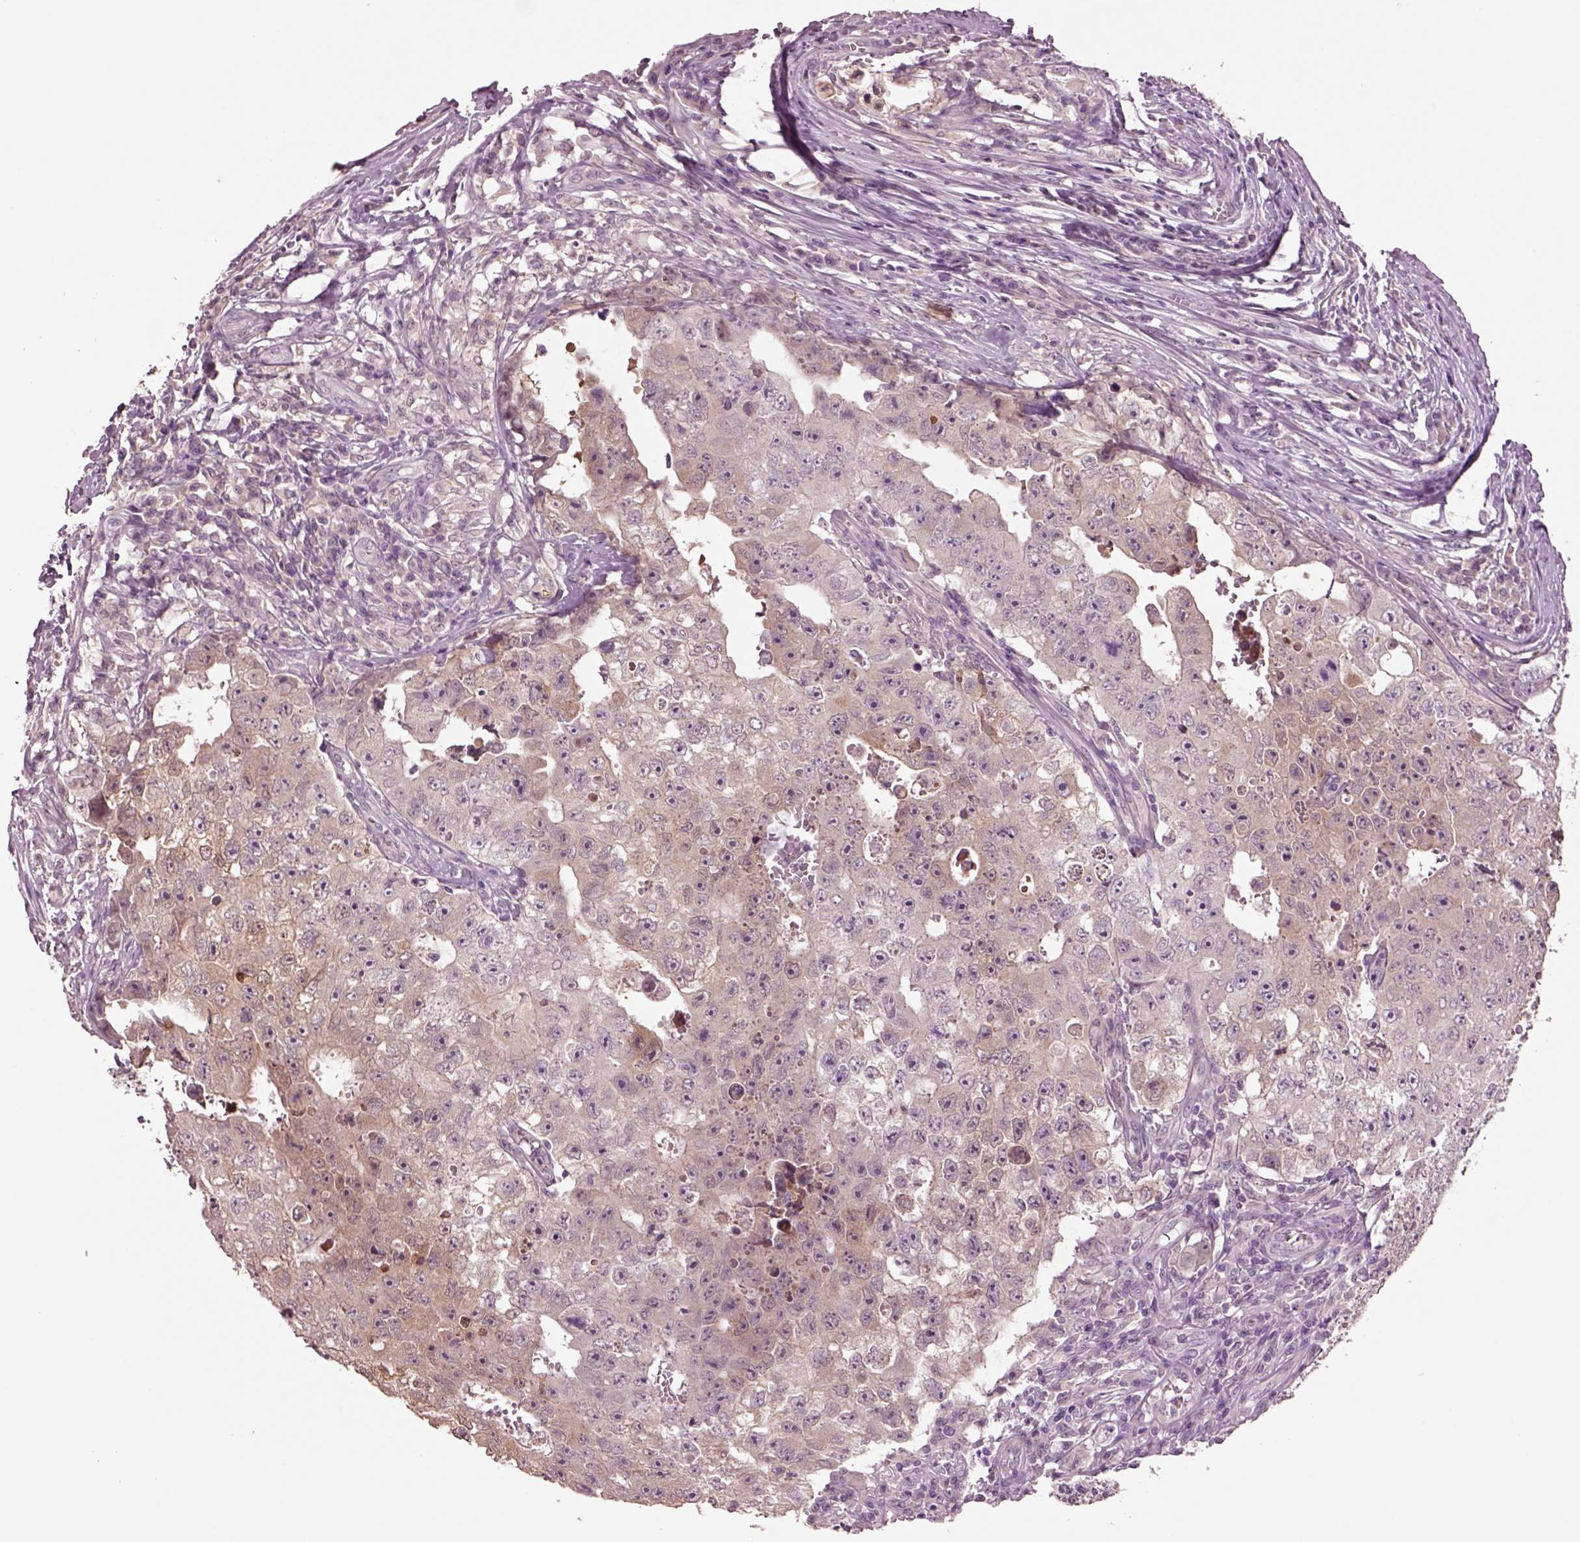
{"staining": {"intensity": "weak", "quantity": ">75%", "location": "cytoplasmic/membranous"}, "tissue": "testis cancer", "cell_type": "Tumor cells", "image_type": "cancer", "snomed": [{"axis": "morphology", "description": "Carcinoma, Embryonal, NOS"}, {"axis": "topography", "description": "Testis"}], "caption": "Testis embryonal carcinoma stained with a protein marker exhibits weak staining in tumor cells.", "gene": "CLPSL1", "patient": {"sex": "male", "age": 36}}